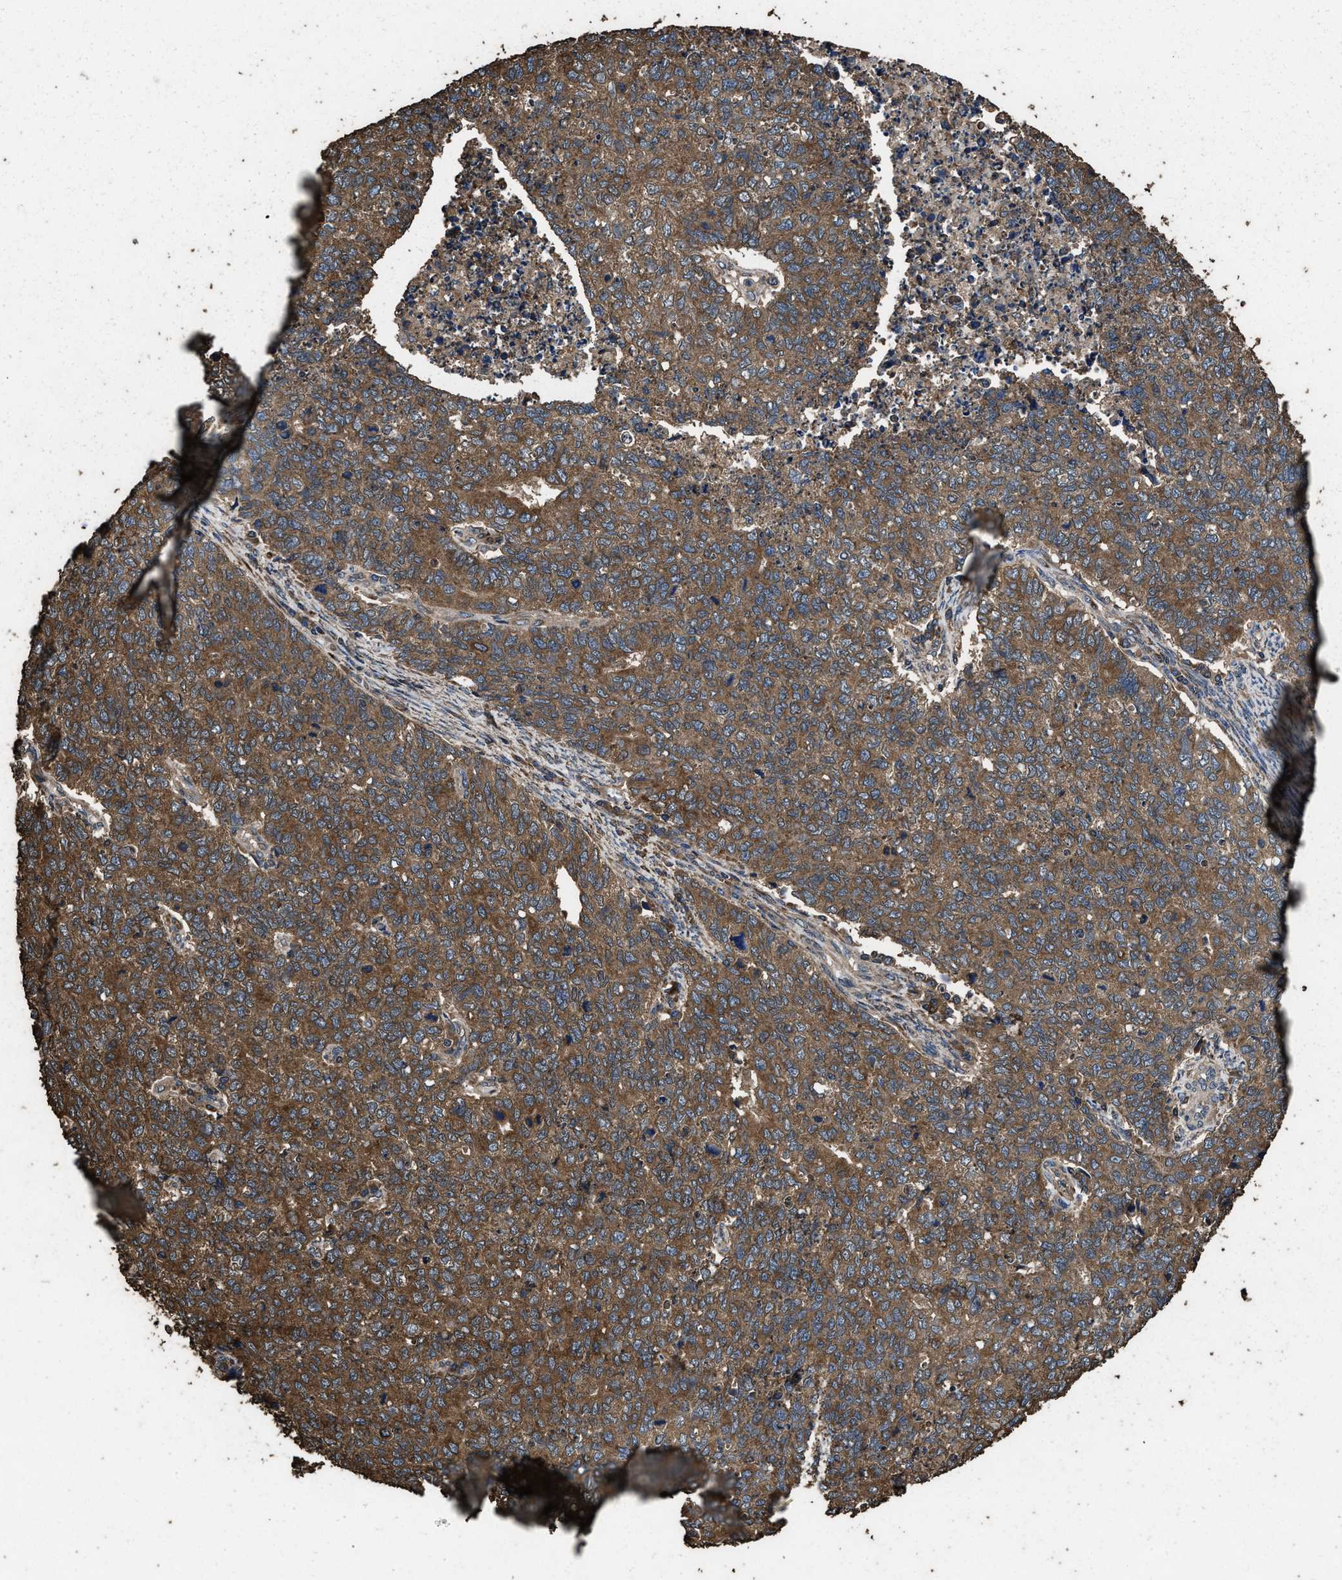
{"staining": {"intensity": "strong", "quantity": ">75%", "location": "cytoplasmic/membranous"}, "tissue": "cervical cancer", "cell_type": "Tumor cells", "image_type": "cancer", "snomed": [{"axis": "morphology", "description": "Squamous cell carcinoma, NOS"}, {"axis": "topography", "description": "Cervix"}], "caption": "High-power microscopy captured an immunohistochemistry (IHC) photomicrograph of cervical cancer, revealing strong cytoplasmic/membranous staining in about >75% of tumor cells.", "gene": "ZMYND19", "patient": {"sex": "female", "age": 63}}